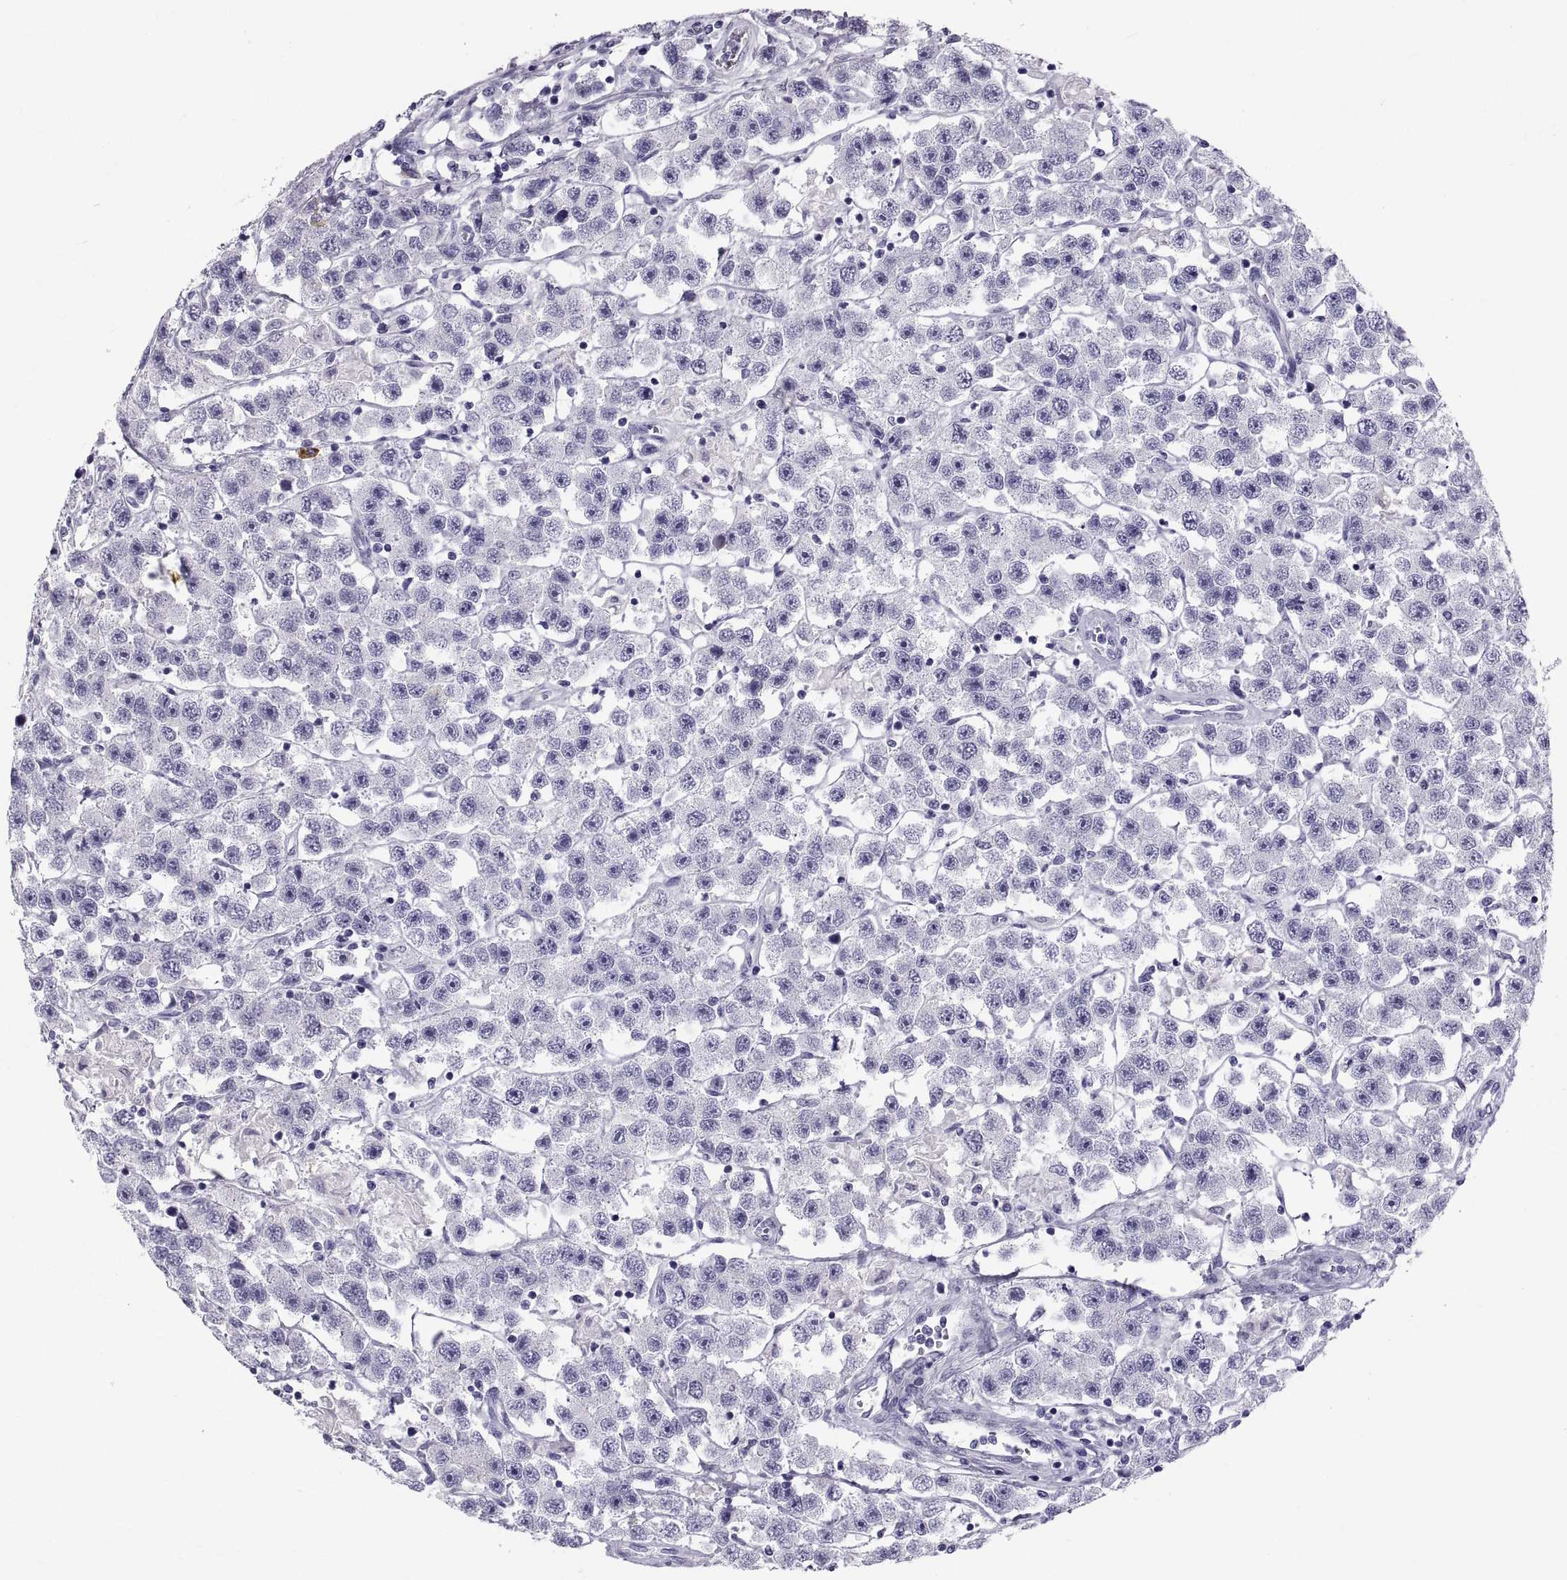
{"staining": {"intensity": "negative", "quantity": "none", "location": "none"}, "tissue": "testis cancer", "cell_type": "Tumor cells", "image_type": "cancer", "snomed": [{"axis": "morphology", "description": "Seminoma, NOS"}, {"axis": "topography", "description": "Testis"}], "caption": "DAB (3,3'-diaminobenzidine) immunohistochemical staining of human testis cancer (seminoma) demonstrates no significant staining in tumor cells.", "gene": "CT47A10", "patient": {"sex": "male", "age": 45}}